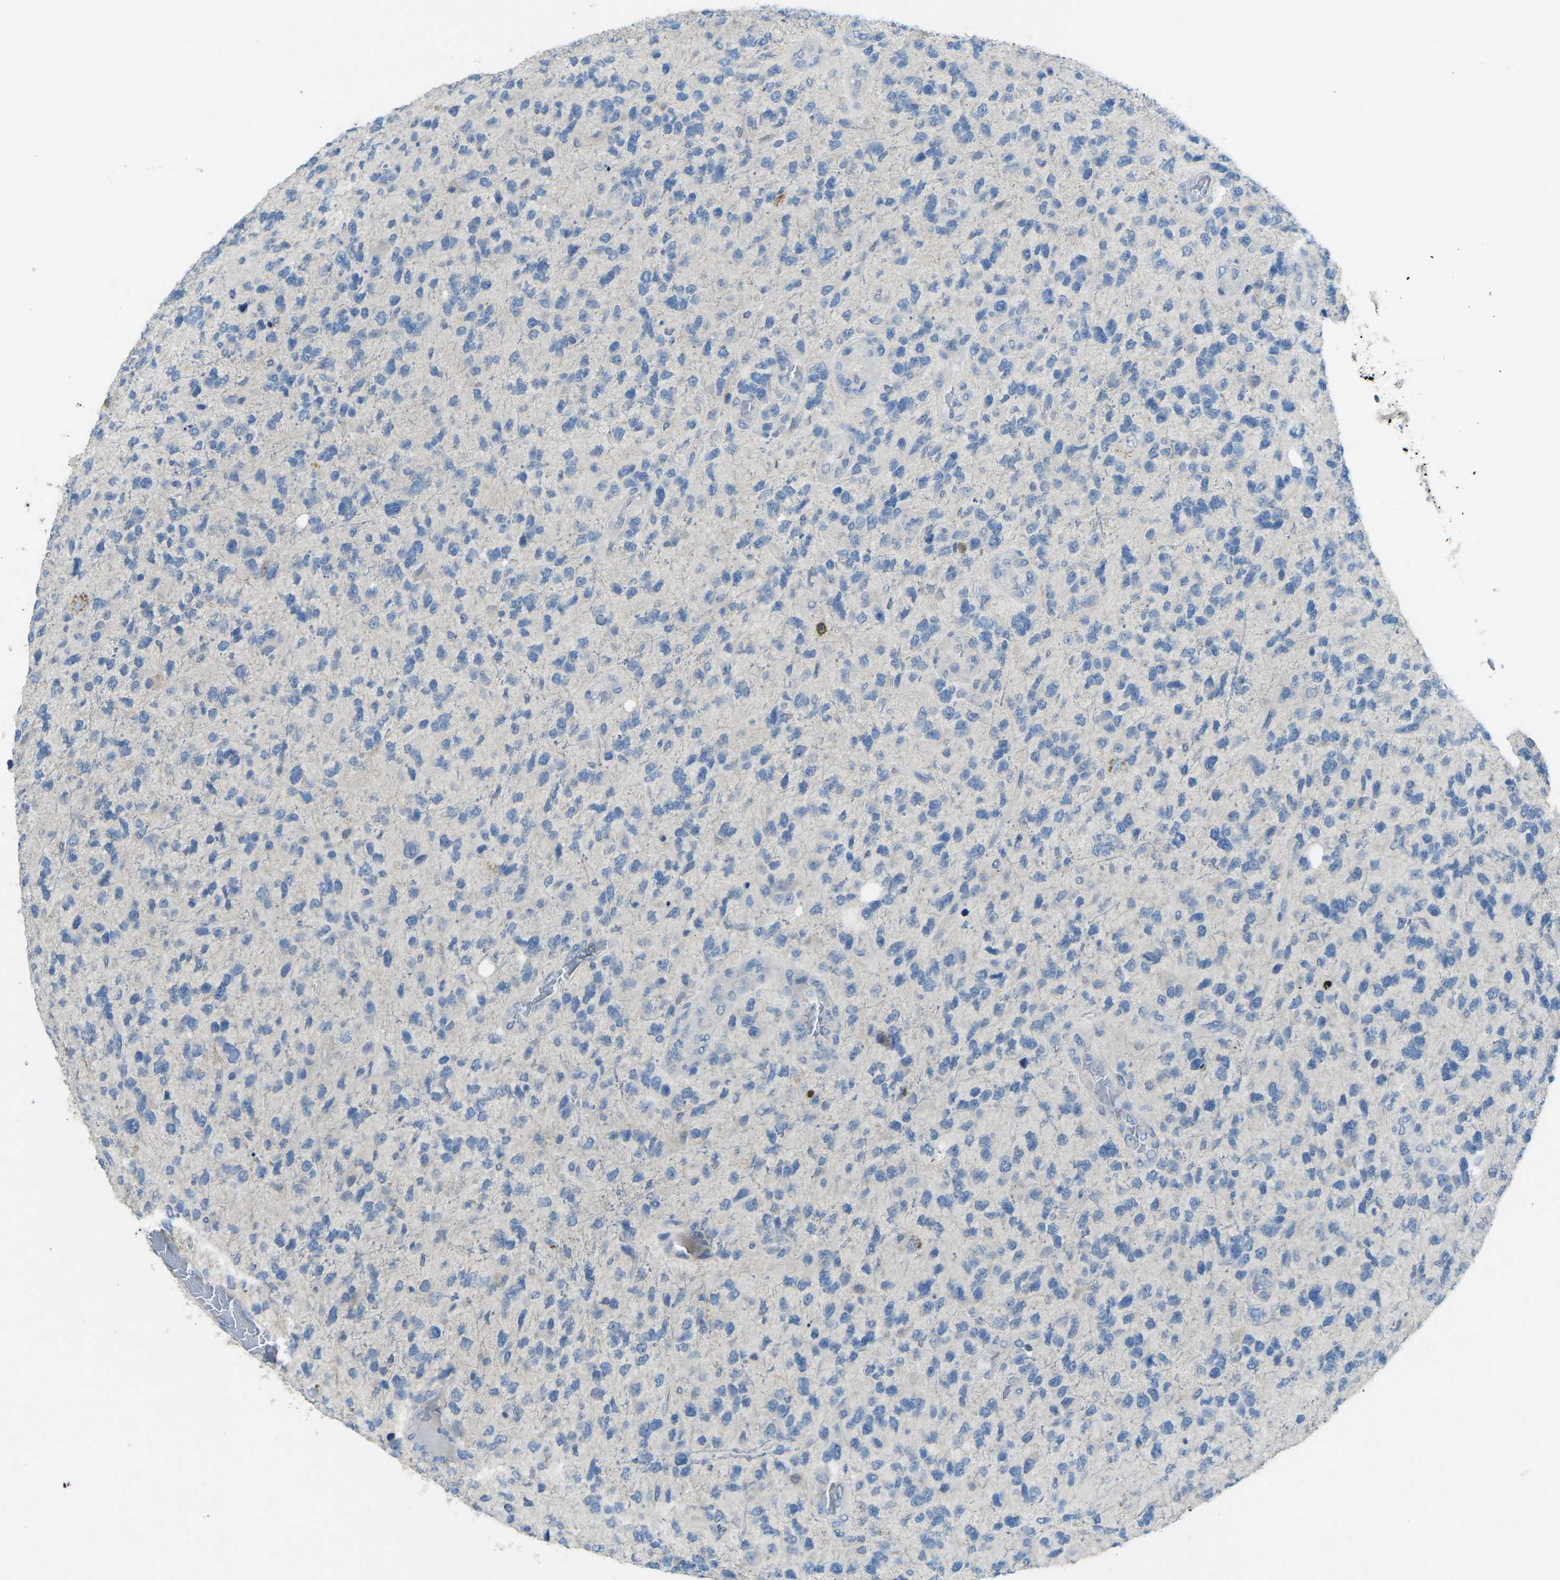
{"staining": {"intensity": "negative", "quantity": "none", "location": "none"}, "tissue": "glioma", "cell_type": "Tumor cells", "image_type": "cancer", "snomed": [{"axis": "morphology", "description": "Glioma, malignant, High grade"}, {"axis": "topography", "description": "Brain"}], "caption": "DAB (3,3'-diaminobenzidine) immunohistochemical staining of human malignant high-grade glioma demonstrates no significant positivity in tumor cells.", "gene": "CD19", "patient": {"sex": "female", "age": 58}}